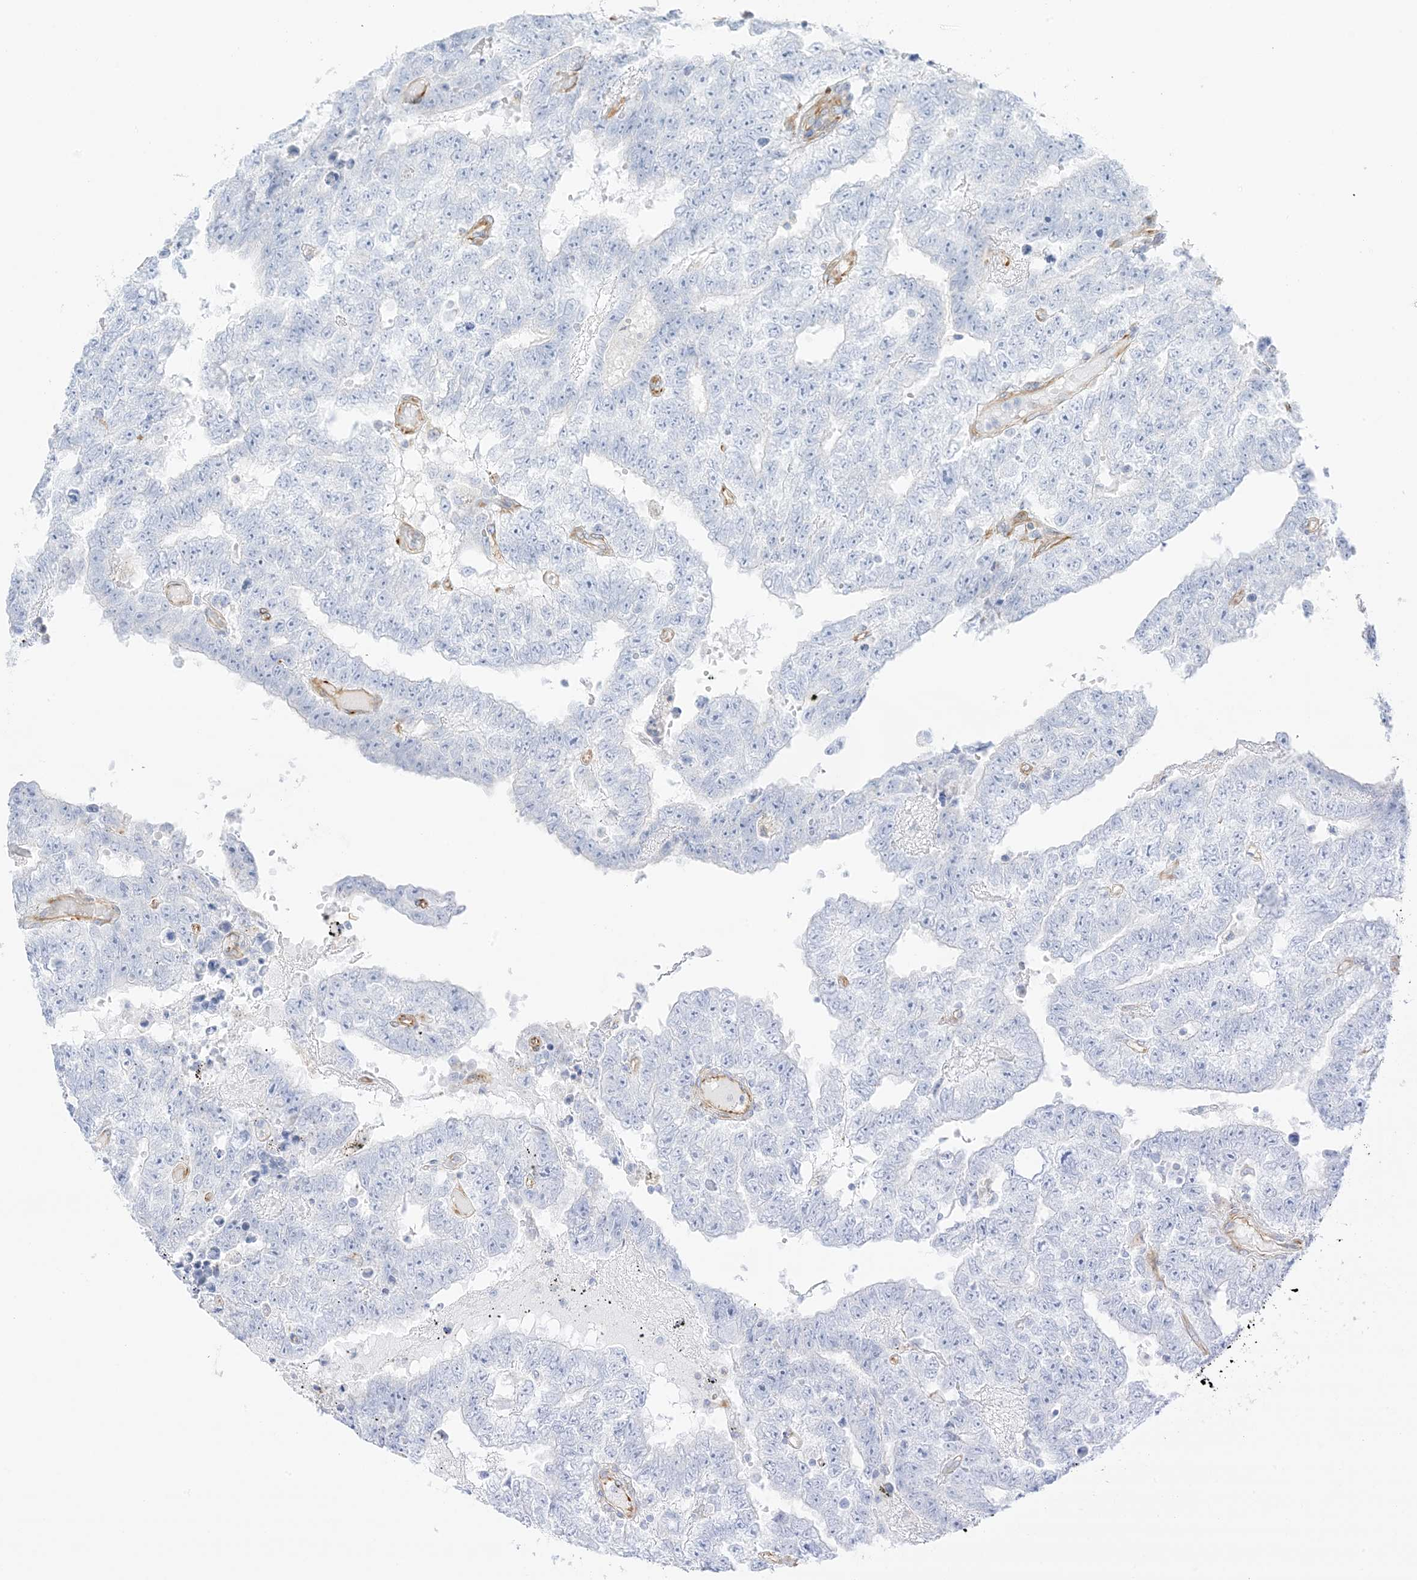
{"staining": {"intensity": "negative", "quantity": "none", "location": "none"}, "tissue": "testis cancer", "cell_type": "Tumor cells", "image_type": "cancer", "snomed": [{"axis": "morphology", "description": "Carcinoma, Embryonal, NOS"}, {"axis": "topography", "description": "Testis"}], "caption": "High magnification brightfield microscopy of testis cancer (embryonal carcinoma) stained with DAB (brown) and counterstained with hematoxylin (blue): tumor cells show no significant positivity. (DAB (3,3'-diaminobenzidine) immunohistochemistry visualized using brightfield microscopy, high magnification).", "gene": "PID1", "patient": {"sex": "male", "age": 25}}